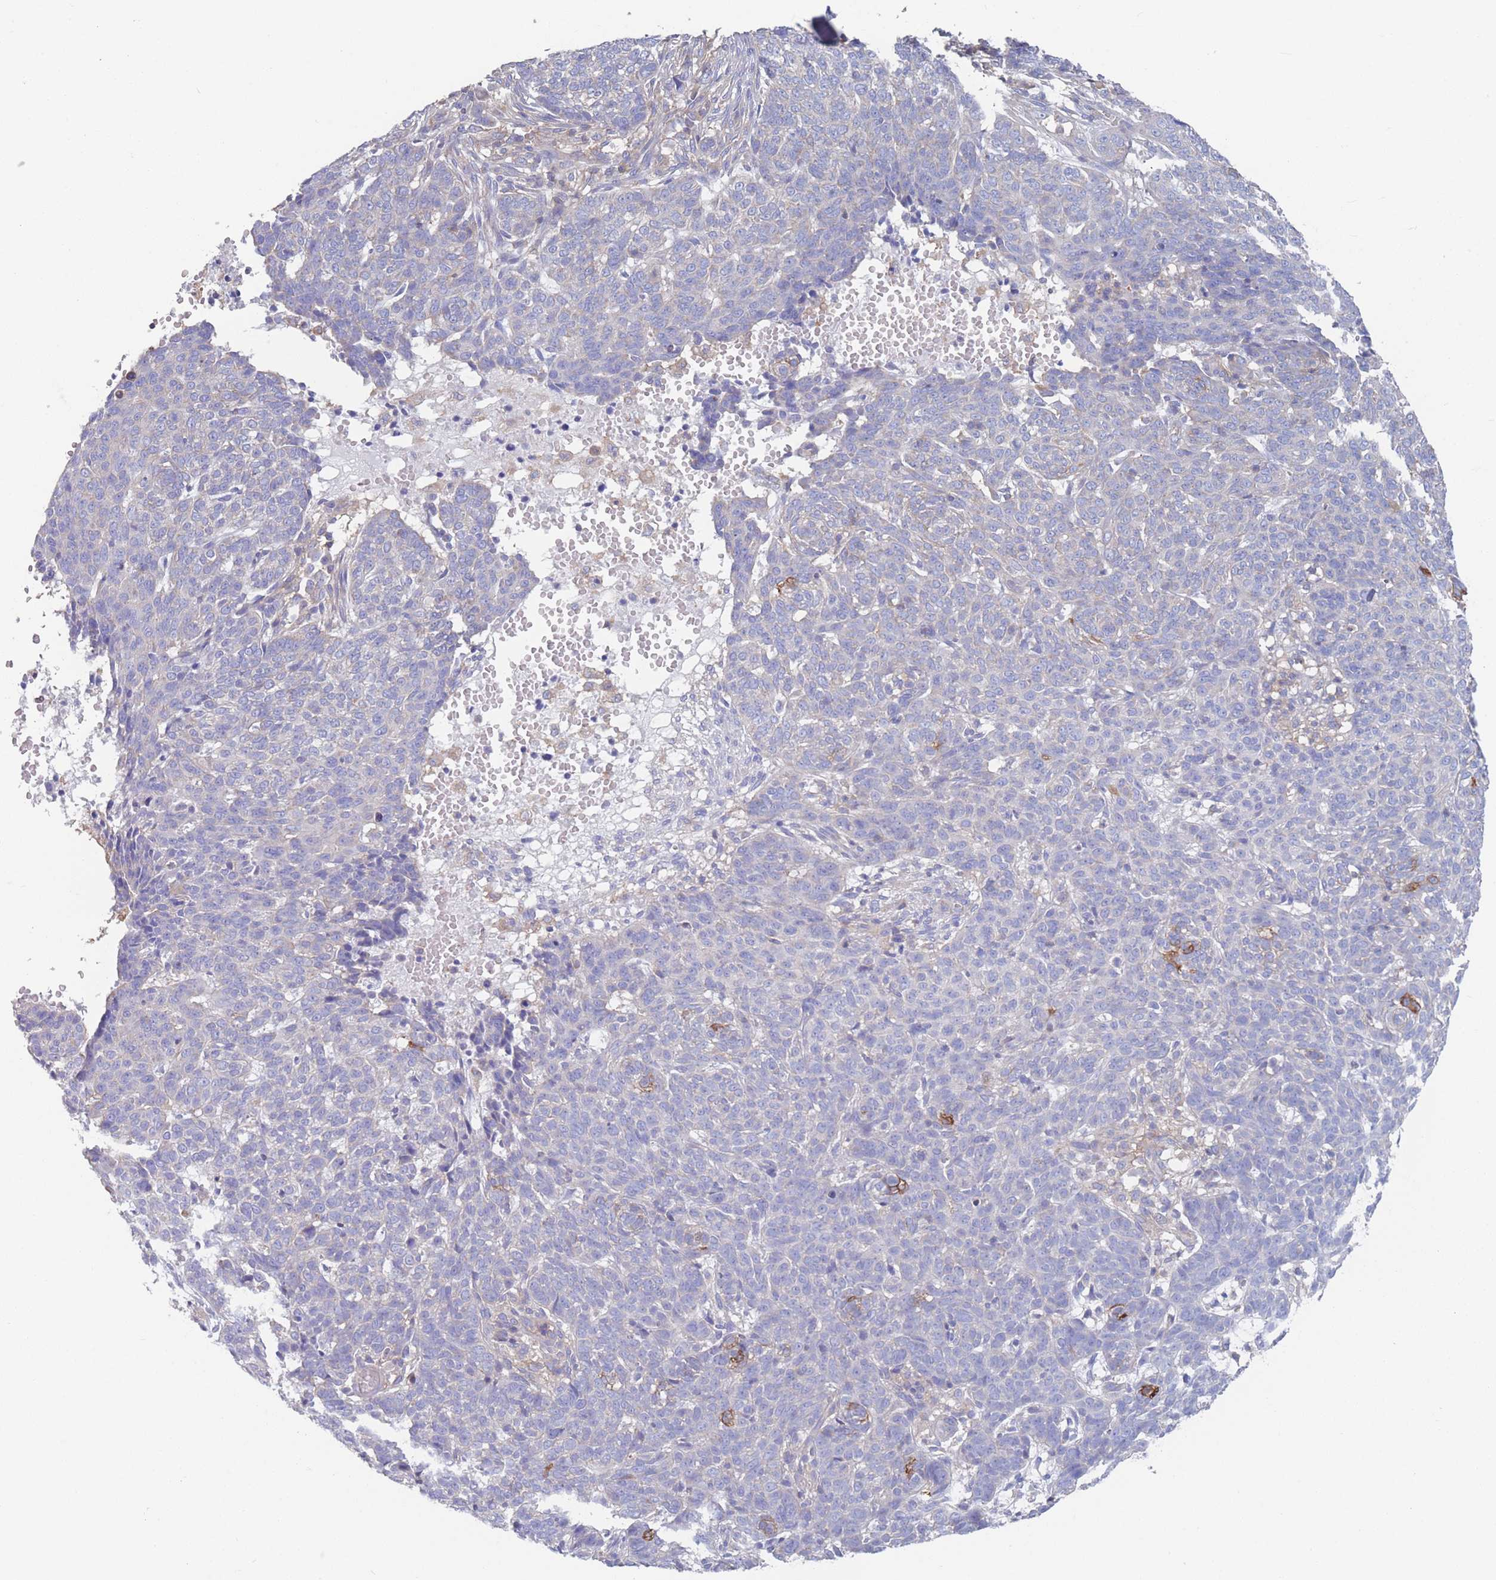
{"staining": {"intensity": "negative", "quantity": "none", "location": "none"}, "tissue": "skin cancer", "cell_type": "Tumor cells", "image_type": "cancer", "snomed": [{"axis": "morphology", "description": "Basal cell carcinoma"}, {"axis": "topography", "description": "Skin"}], "caption": "Immunohistochemistry of human skin basal cell carcinoma shows no staining in tumor cells.", "gene": "ADH1A", "patient": {"sex": "male", "age": 85}}